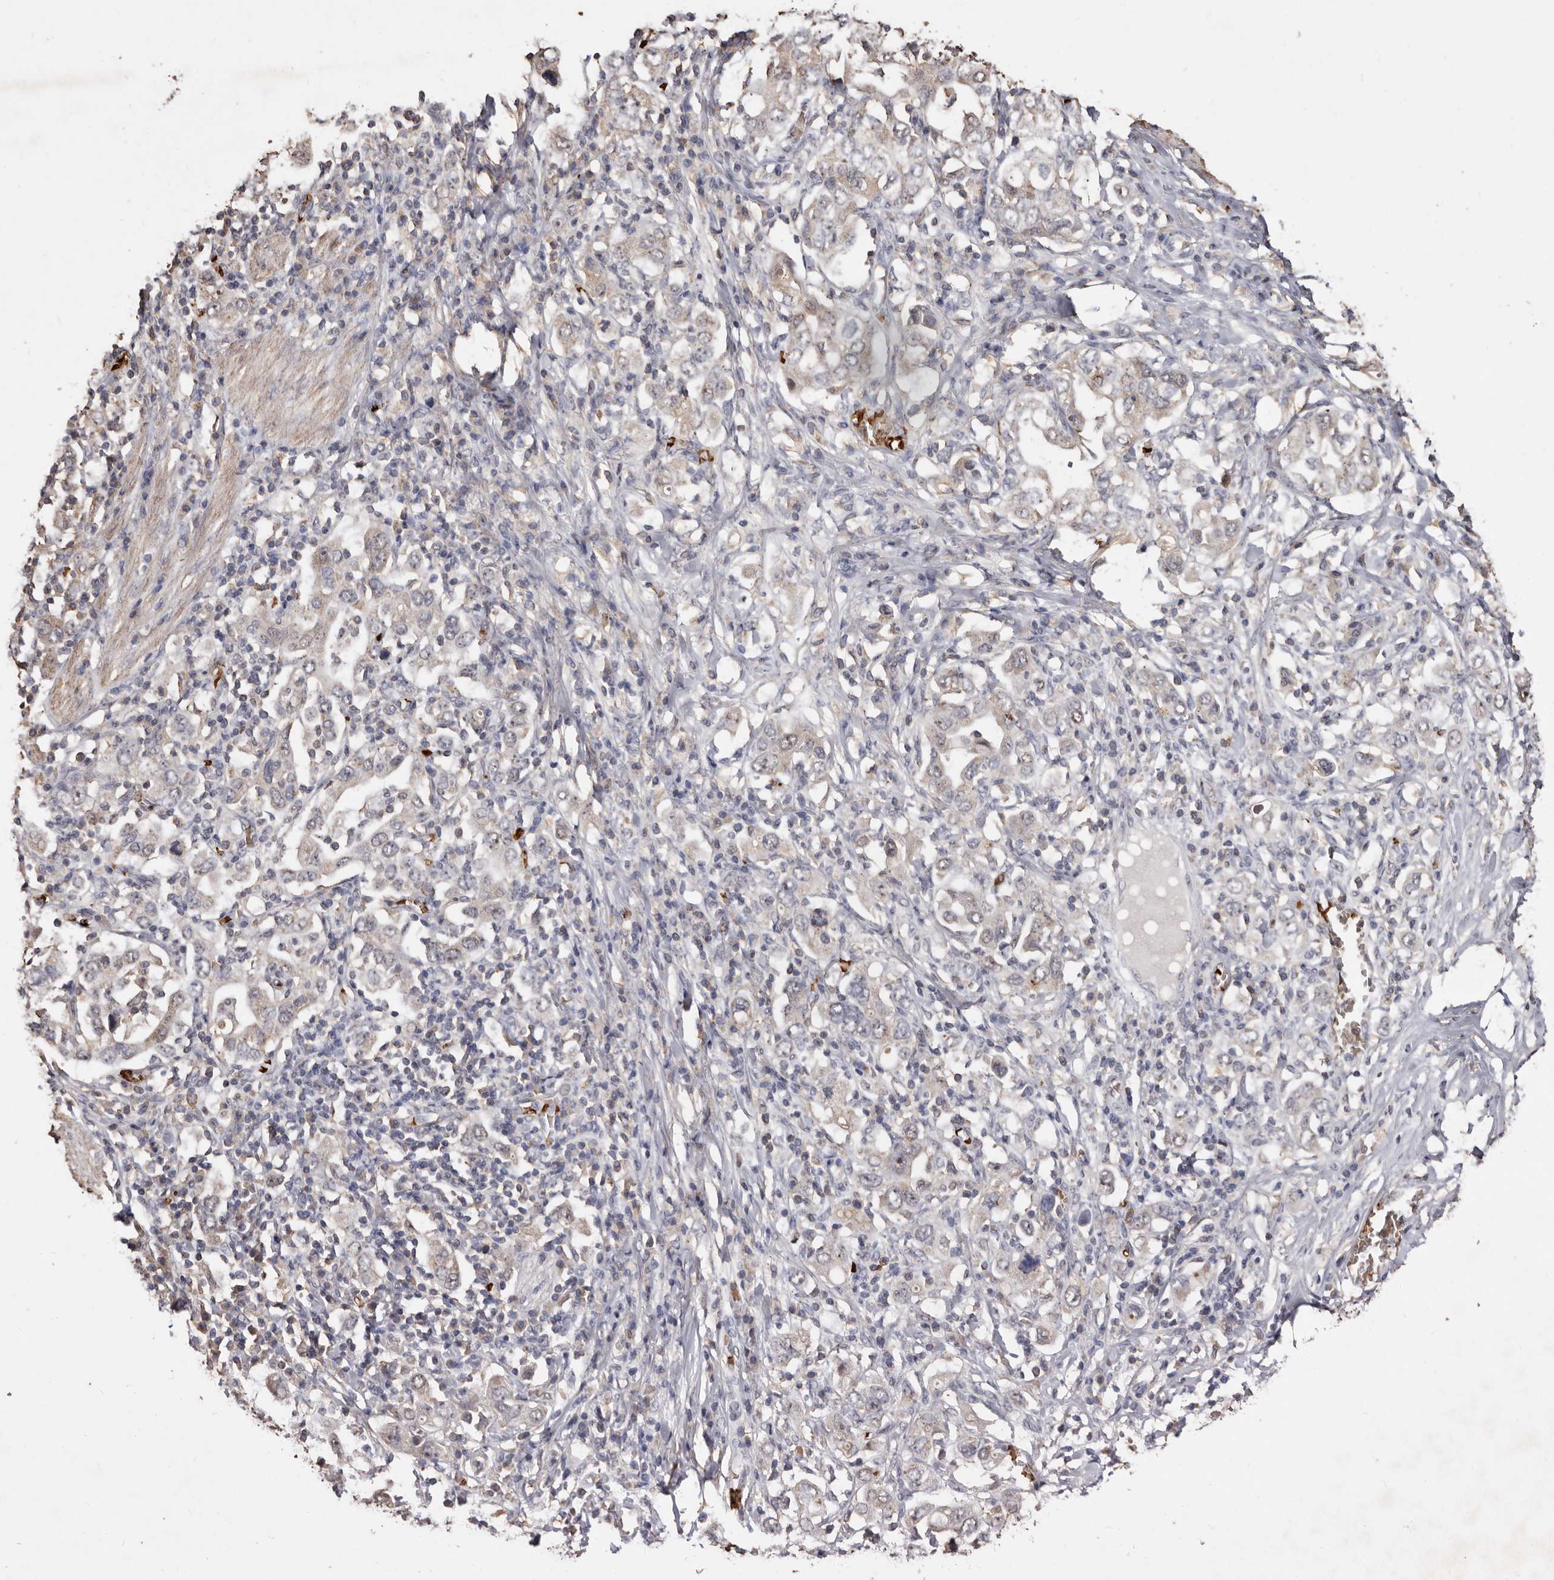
{"staining": {"intensity": "negative", "quantity": "none", "location": "none"}, "tissue": "stomach cancer", "cell_type": "Tumor cells", "image_type": "cancer", "snomed": [{"axis": "morphology", "description": "Adenocarcinoma, NOS"}, {"axis": "topography", "description": "Stomach, upper"}], "caption": "This histopathology image is of stomach cancer (adenocarcinoma) stained with immunohistochemistry (IHC) to label a protein in brown with the nuclei are counter-stained blue. There is no expression in tumor cells. (Stains: DAB (3,3'-diaminobenzidine) IHC with hematoxylin counter stain, Microscopy: brightfield microscopy at high magnification).", "gene": "GRAMD2A", "patient": {"sex": "male", "age": 62}}